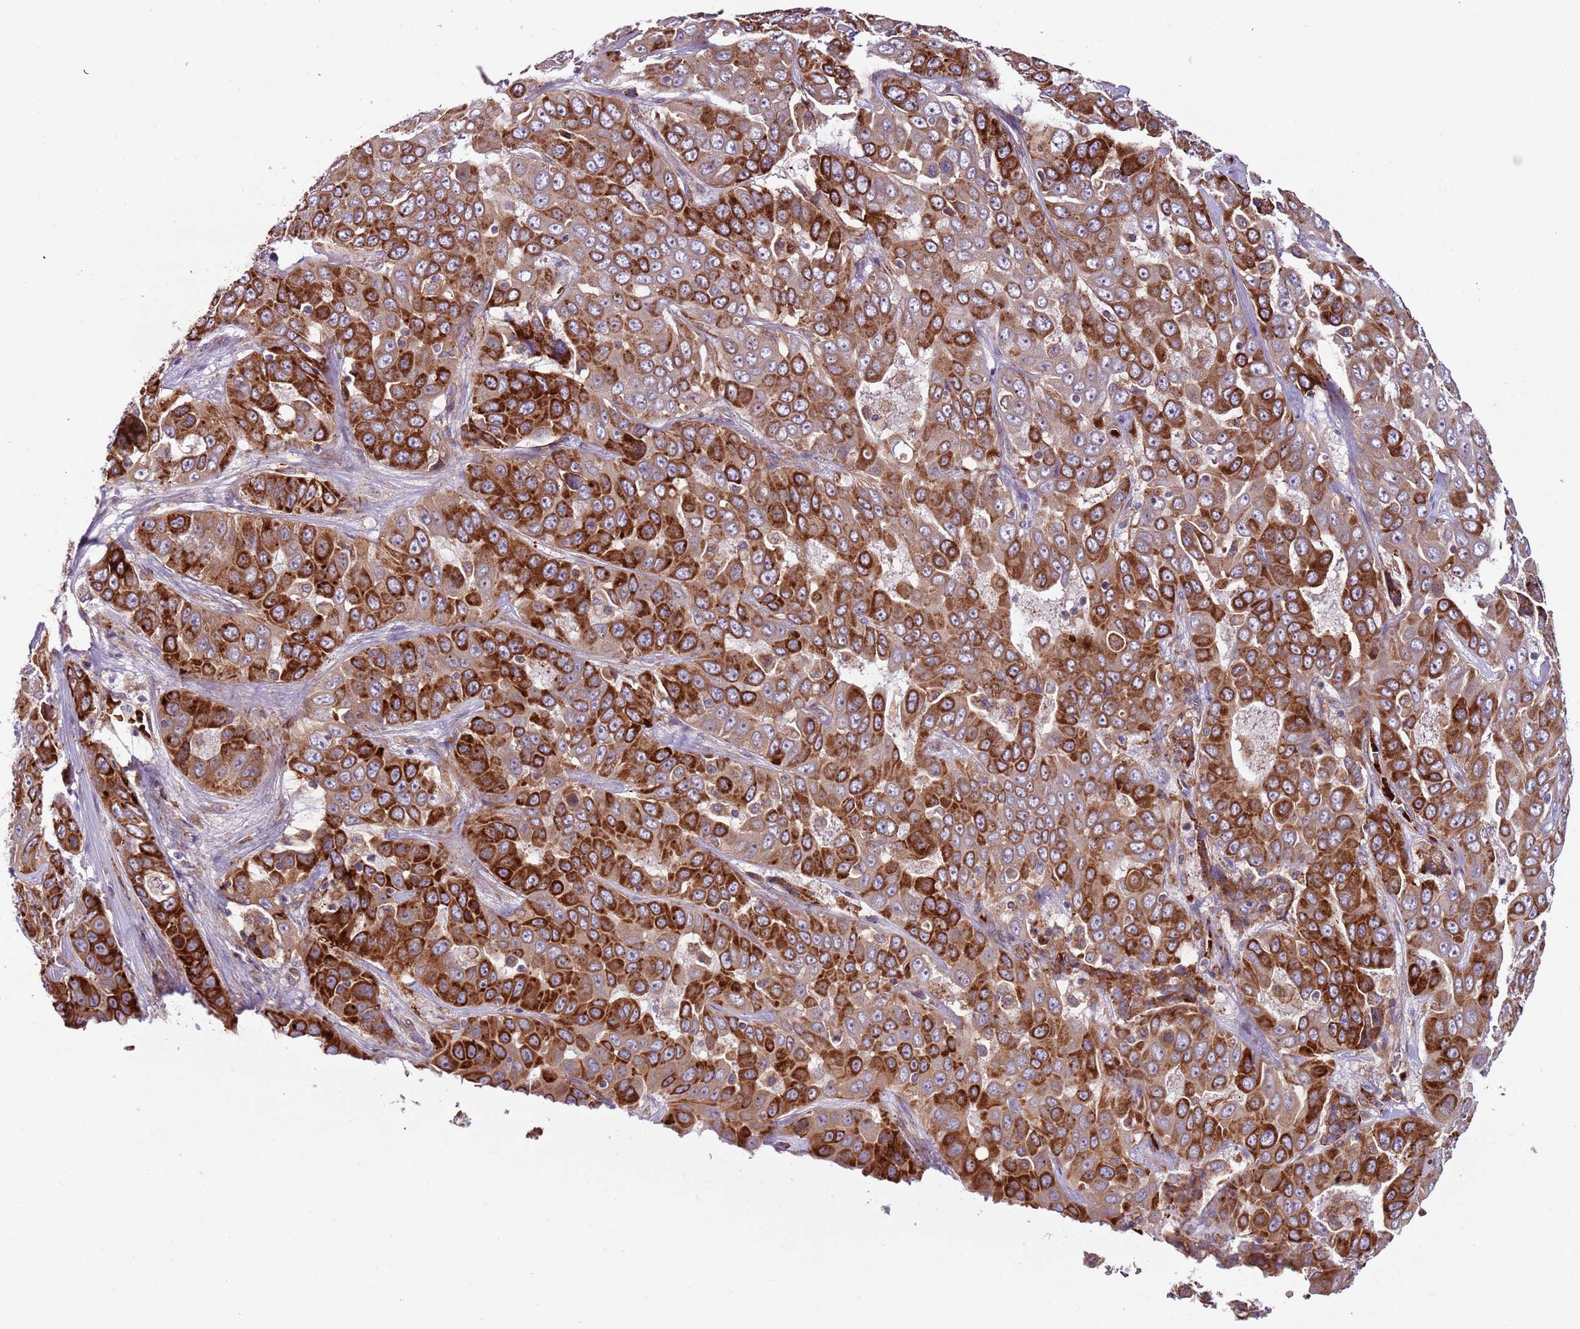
{"staining": {"intensity": "strong", "quantity": ">75%", "location": "cytoplasmic/membranous"}, "tissue": "liver cancer", "cell_type": "Tumor cells", "image_type": "cancer", "snomed": [{"axis": "morphology", "description": "Cholangiocarcinoma"}, {"axis": "topography", "description": "Liver"}], "caption": "Liver cancer (cholangiocarcinoma) stained with a brown dye displays strong cytoplasmic/membranous positive expression in about >75% of tumor cells.", "gene": "VWCE", "patient": {"sex": "female", "age": 52}}